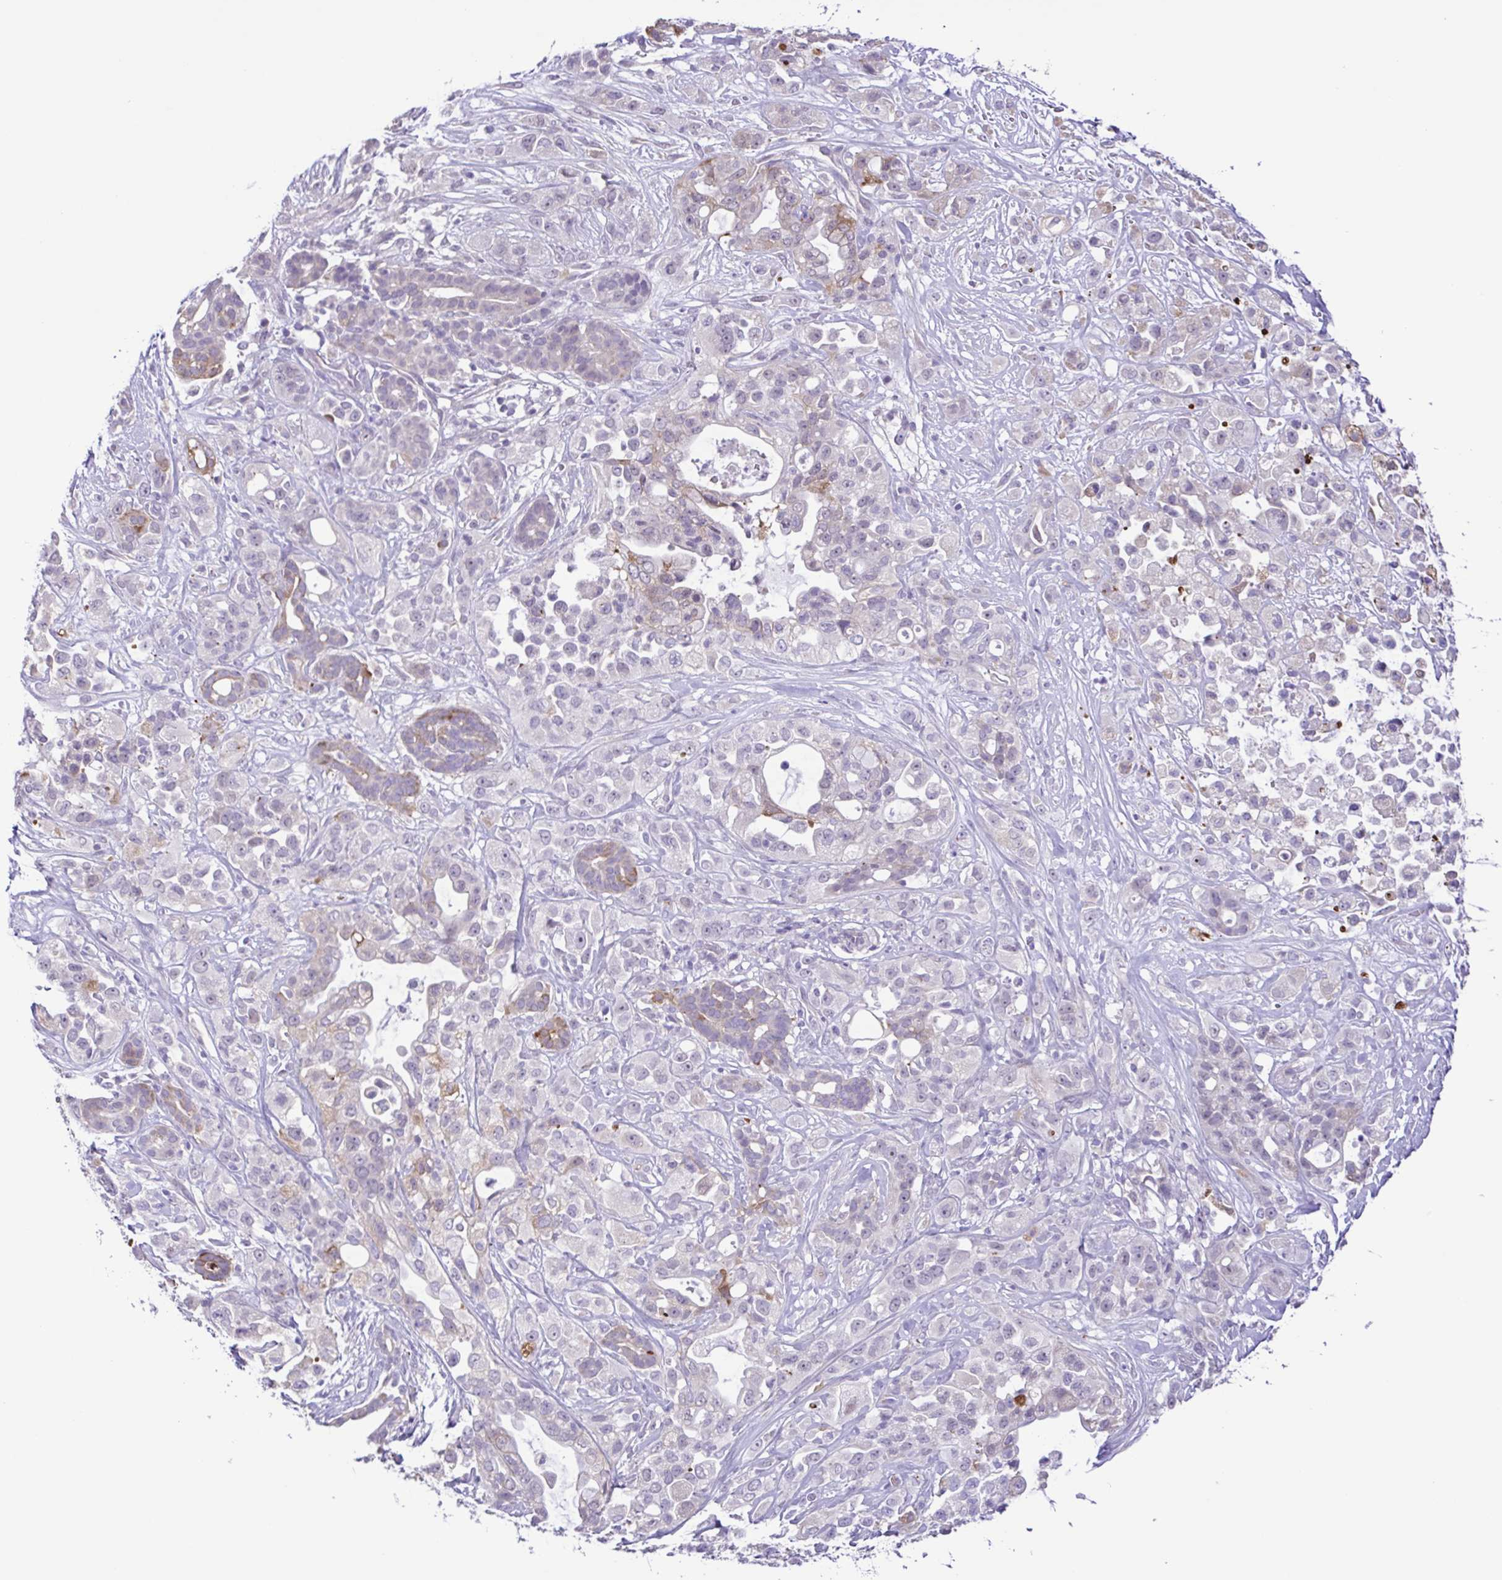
{"staining": {"intensity": "negative", "quantity": "none", "location": "none"}, "tissue": "pancreatic cancer", "cell_type": "Tumor cells", "image_type": "cancer", "snomed": [{"axis": "morphology", "description": "Adenocarcinoma, NOS"}, {"axis": "topography", "description": "Pancreas"}], "caption": "DAB (3,3'-diaminobenzidine) immunohistochemical staining of adenocarcinoma (pancreatic) shows no significant positivity in tumor cells.", "gene": "DCLK2", "patient": {"sex": "male", "age": 44}}